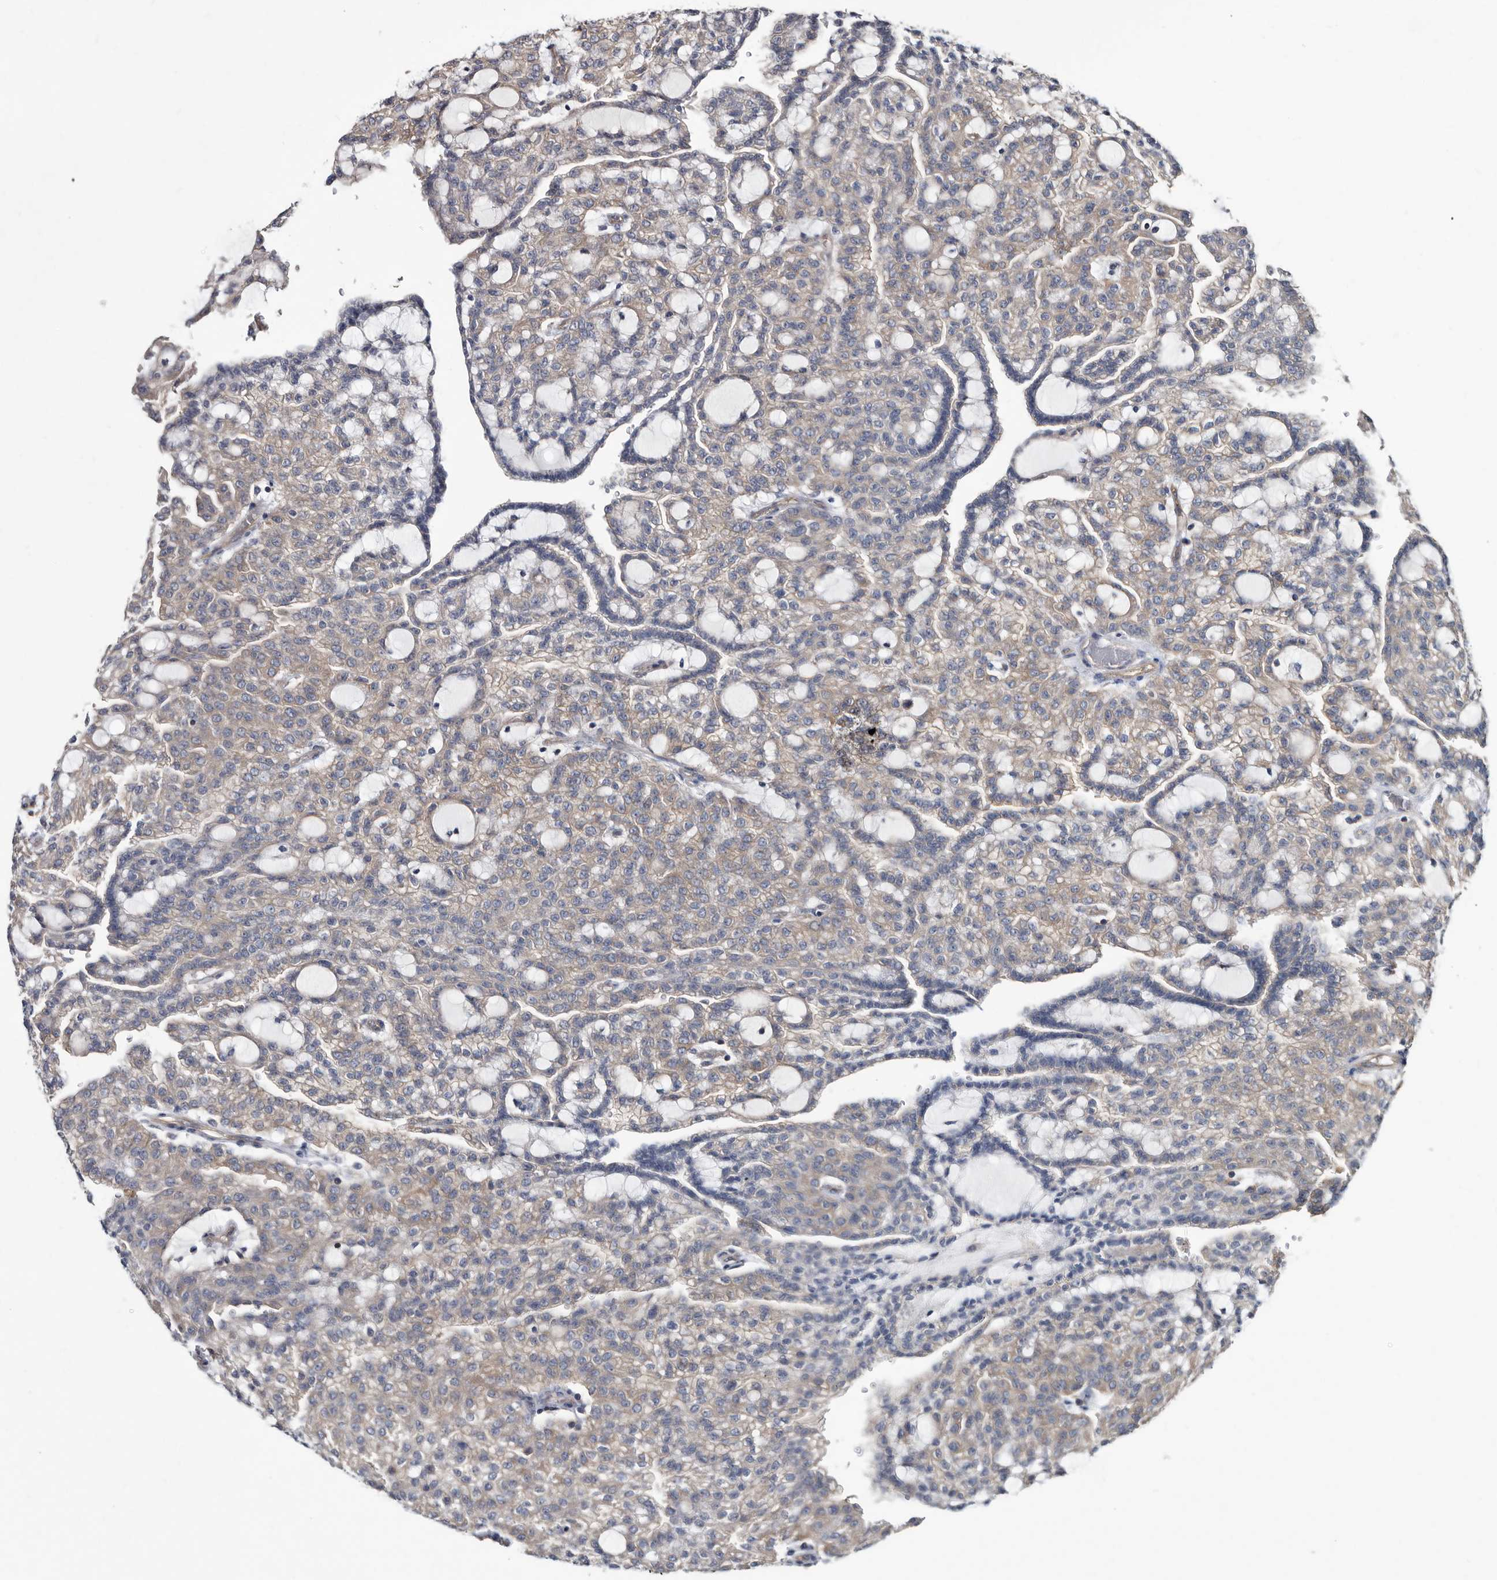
{"staining": {"intensity": "moderate", "quantity": ">75%", "location": "cytoplasmic/membranous"}, "tissue": "renal cancer", "cell_type": "Tumor cells", "image_type": "cancer", "snomed": [{"axis": "morphology", "description": "Adenocarcinoma, NOS"}, {"axis": "topography", "description": "Kidney"}], "caption": "This histopathology image displays immunohistochemistry staining of renal cancer, with medium moderate cytoplasmic/membranous staining in about >75% of tumor cells.", "gene": "ABCF2", "patient": {"sex": "male", "age": 63}}